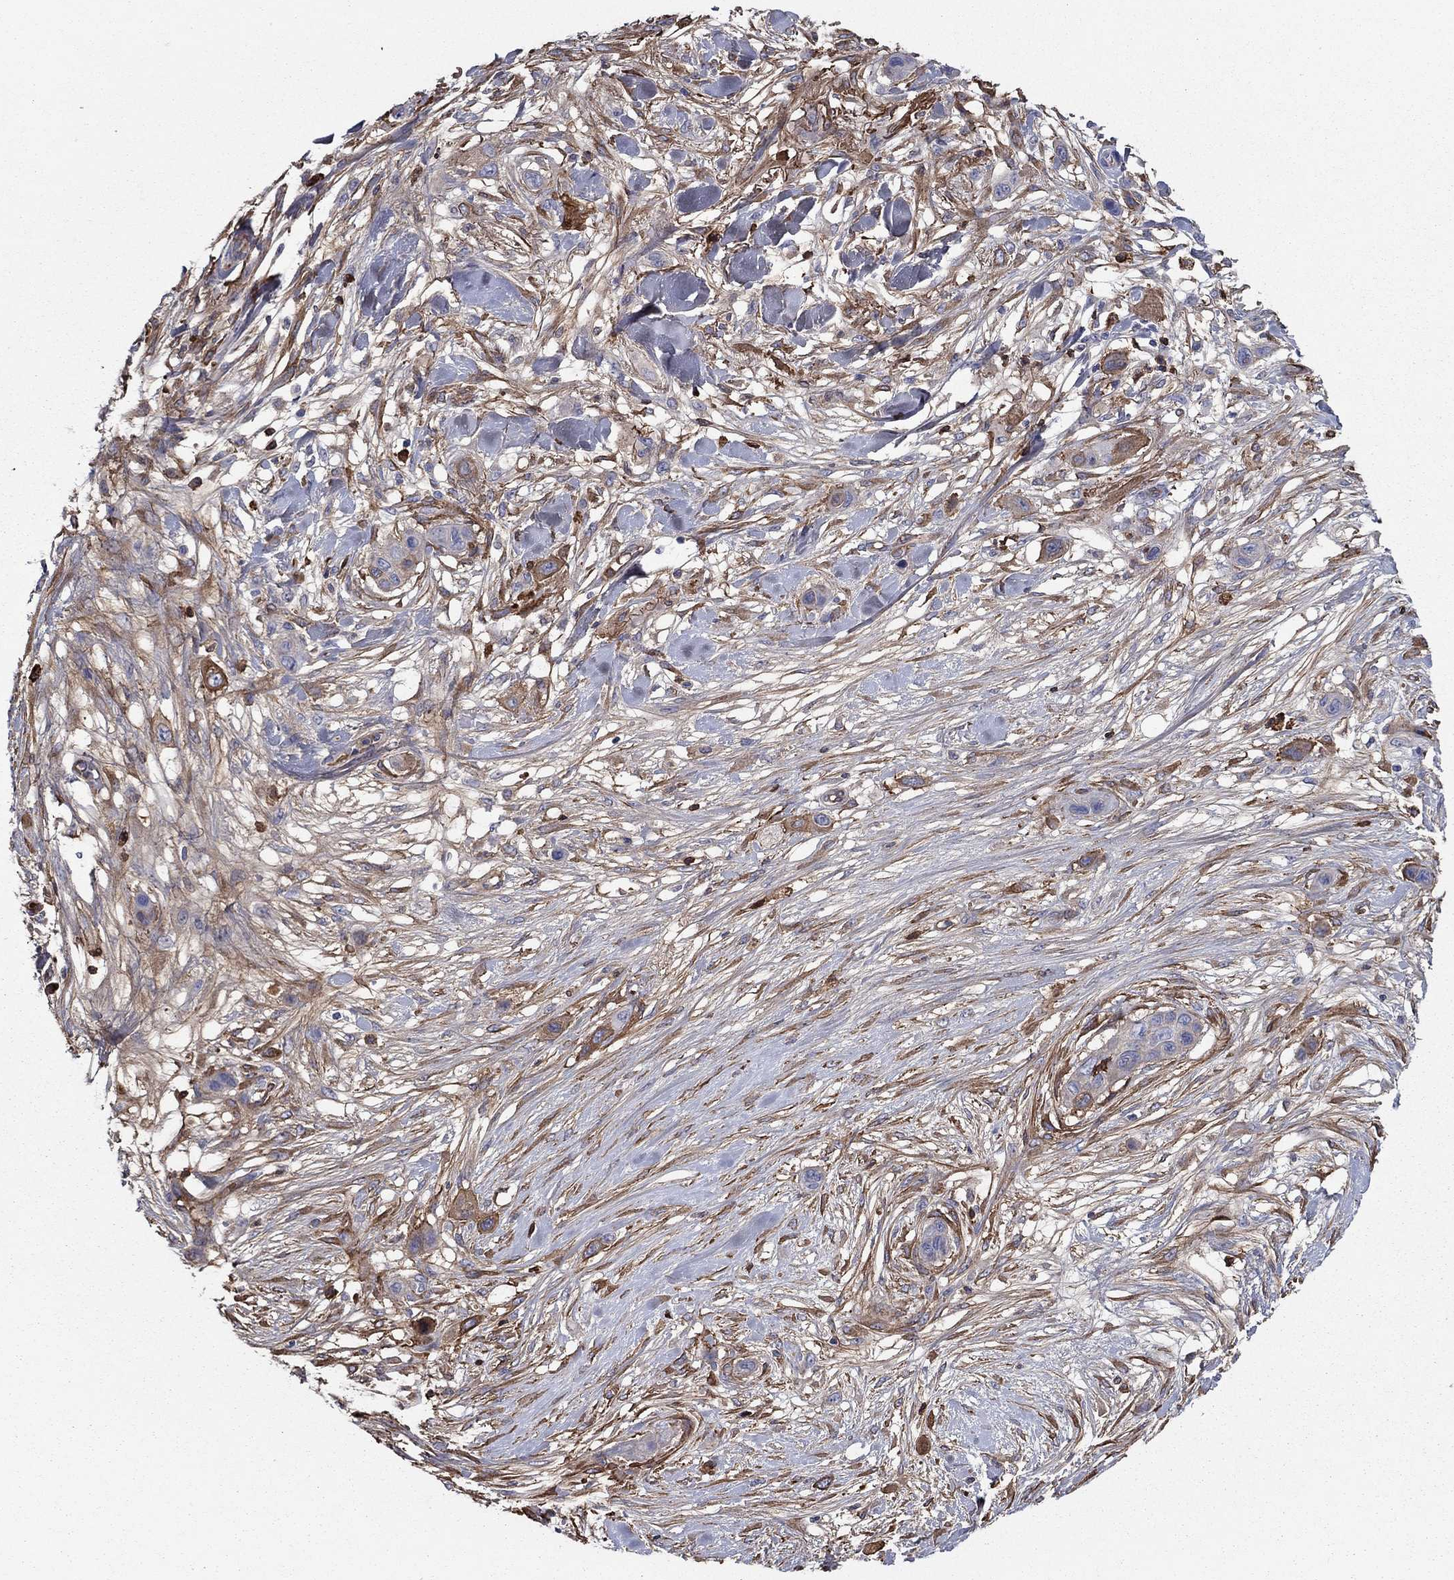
{"staining": {"intensity": "moderate", "quantity": "25%-75%", "location": "cytoplasmic/membranous"}, "tissue": "skin cancer", "cell_type": "Tumor cells", "image_type": "cancer", "snomed": [{"axis": "morphology", "description": "Squamous cell carcinoma, NOS"}, {"axis": "topography", "description": "Skin"}], "caption": "Protein staining displays moderate cytoplasmic/membranous staining in approximately 25%-75% of tumor cells in squamous cell carcinoma (skin).", "gene": "HPX", "patient": {"sex": "male", "age": 79}}